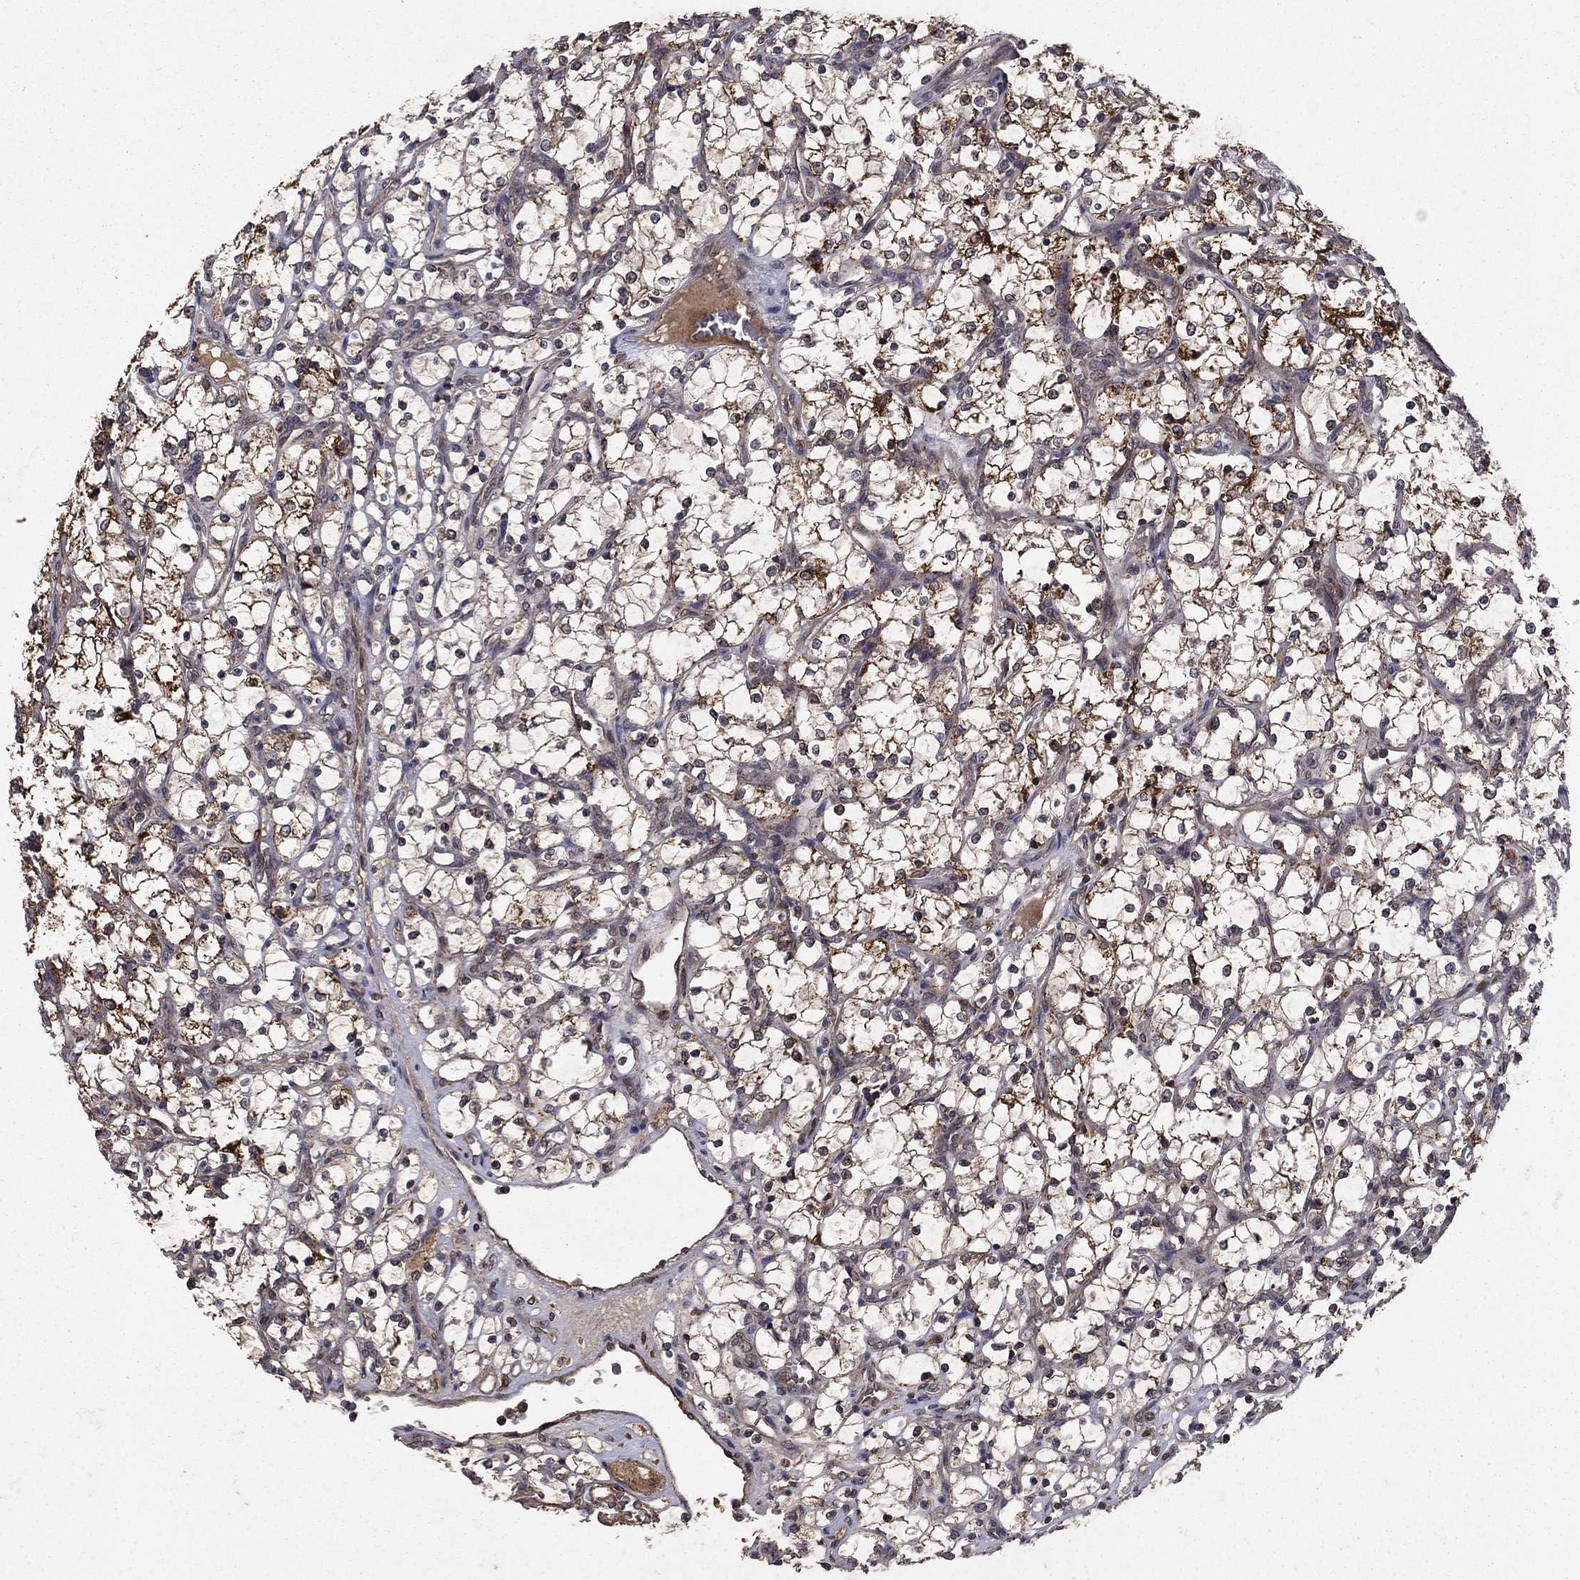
{"staining": {"intensity": "strong", "quantity": "<25%", "location": "cytoplasmic/membranous"}, "tissue": "renal cancer", "cell_type": "Tumor cells", "image_type": "cancer", "snomed": [{"axis": "morphology", "description": "Adenocarcinoma, NOS"}, {"axis": "topography", "description": "Kidney"}], "caption": "DAB (3,3'-diaminobenzidine) immunohistochemical staining of renal cancer exhibits strong cytoplasmic/membranous protein staining in about <25% of tumor cells.", "gene": "DHRS1", "patient": {"sex": "female", "age": 69}}